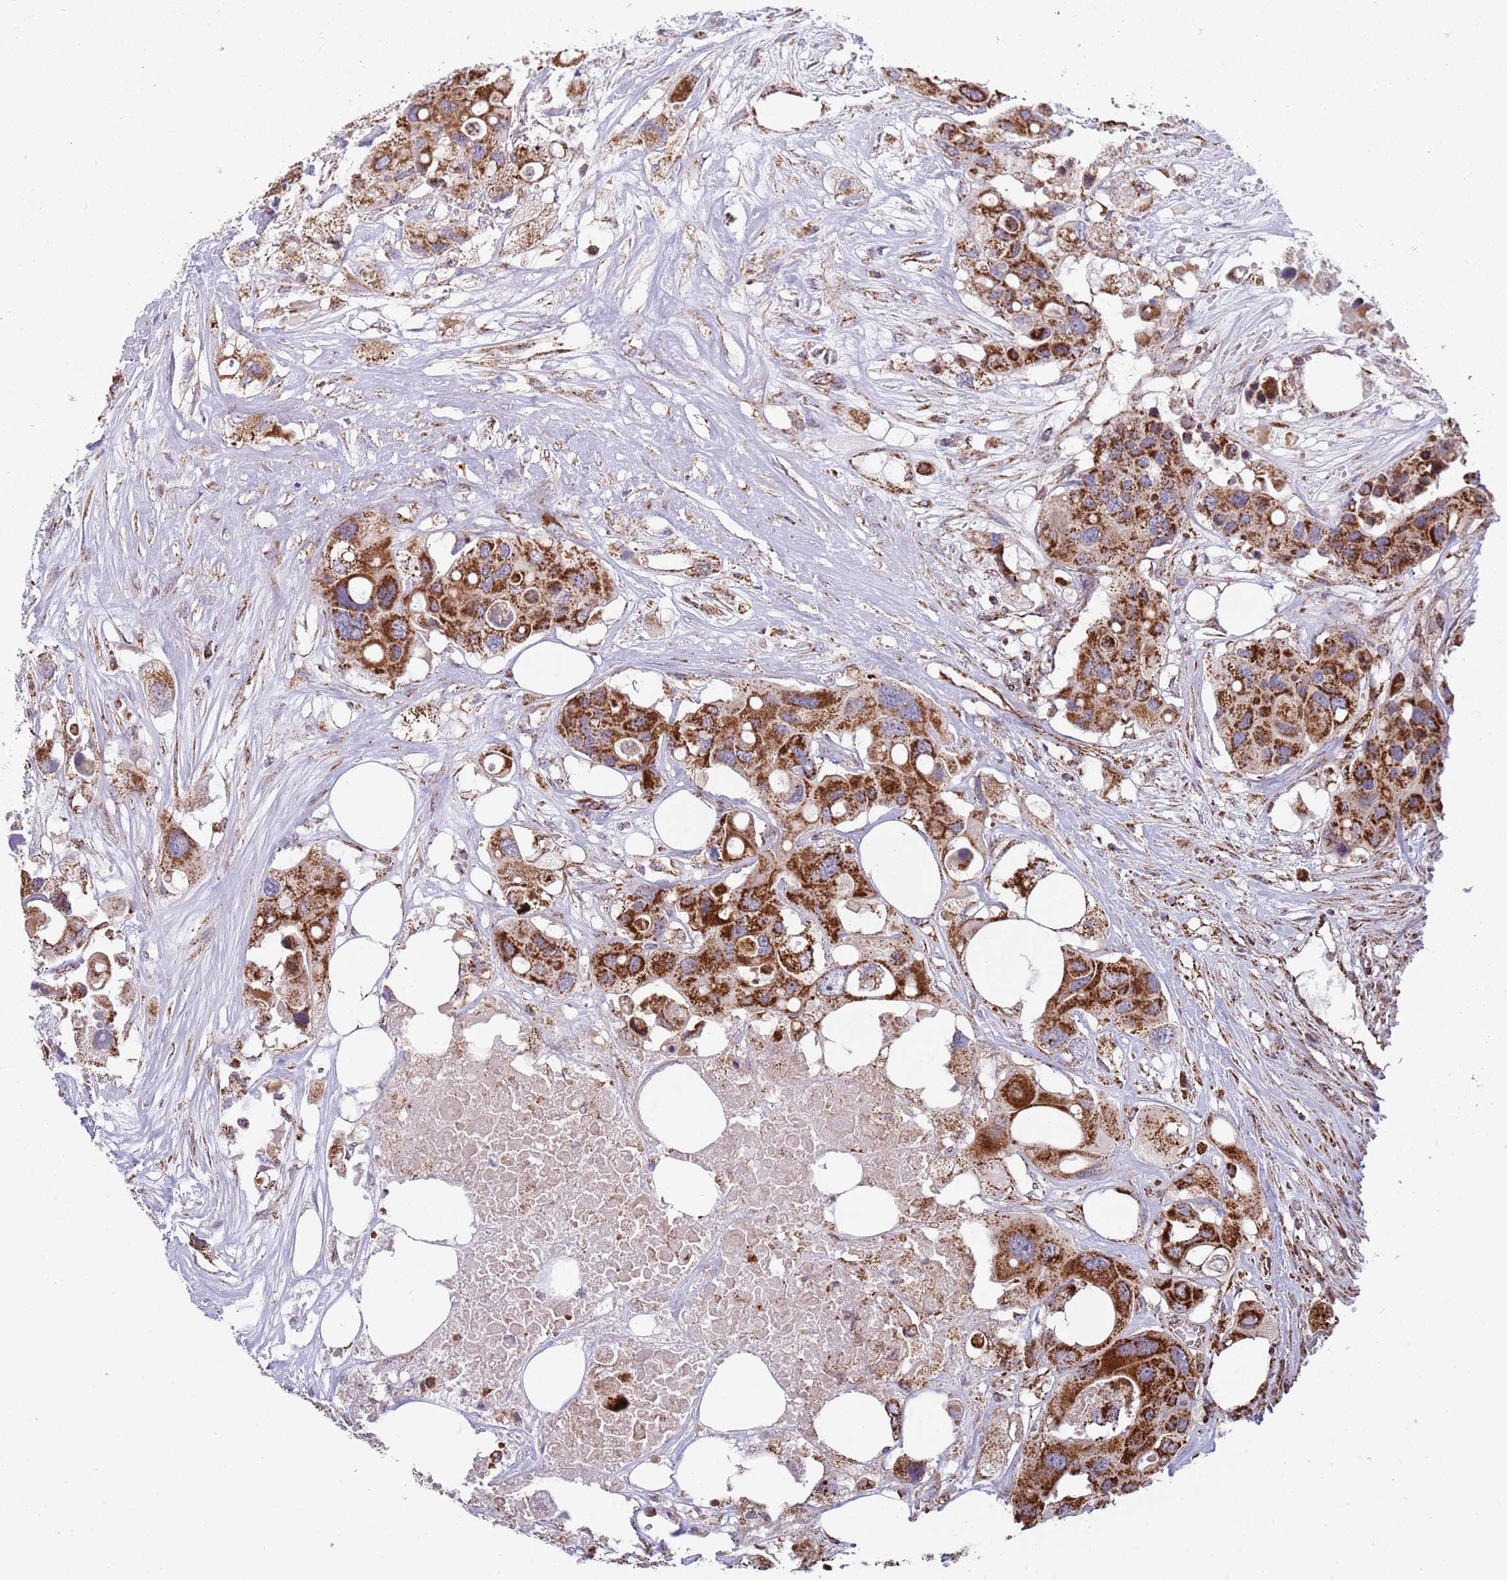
{"staining": {"intensity": "strong", "quantity": ">75%", "location": "cytoplasmic/membranous"}, "tissue": "colorectal cancer", "cell_type": "Tumor cells", "image_type": "cancer", "snomed": [{"axis": "morphology", "description": "Adenocarcinoma, NOS"}, {"axis": "topography", "description": "Colon"}], "caption": "A photomicrograph of colorectal cancer stained for a protein reveals strong cytoplasmic/membranous brown staining in tumor cells.", "gene": "VPS16", "patient": {"sex": "male", "age": 77}}